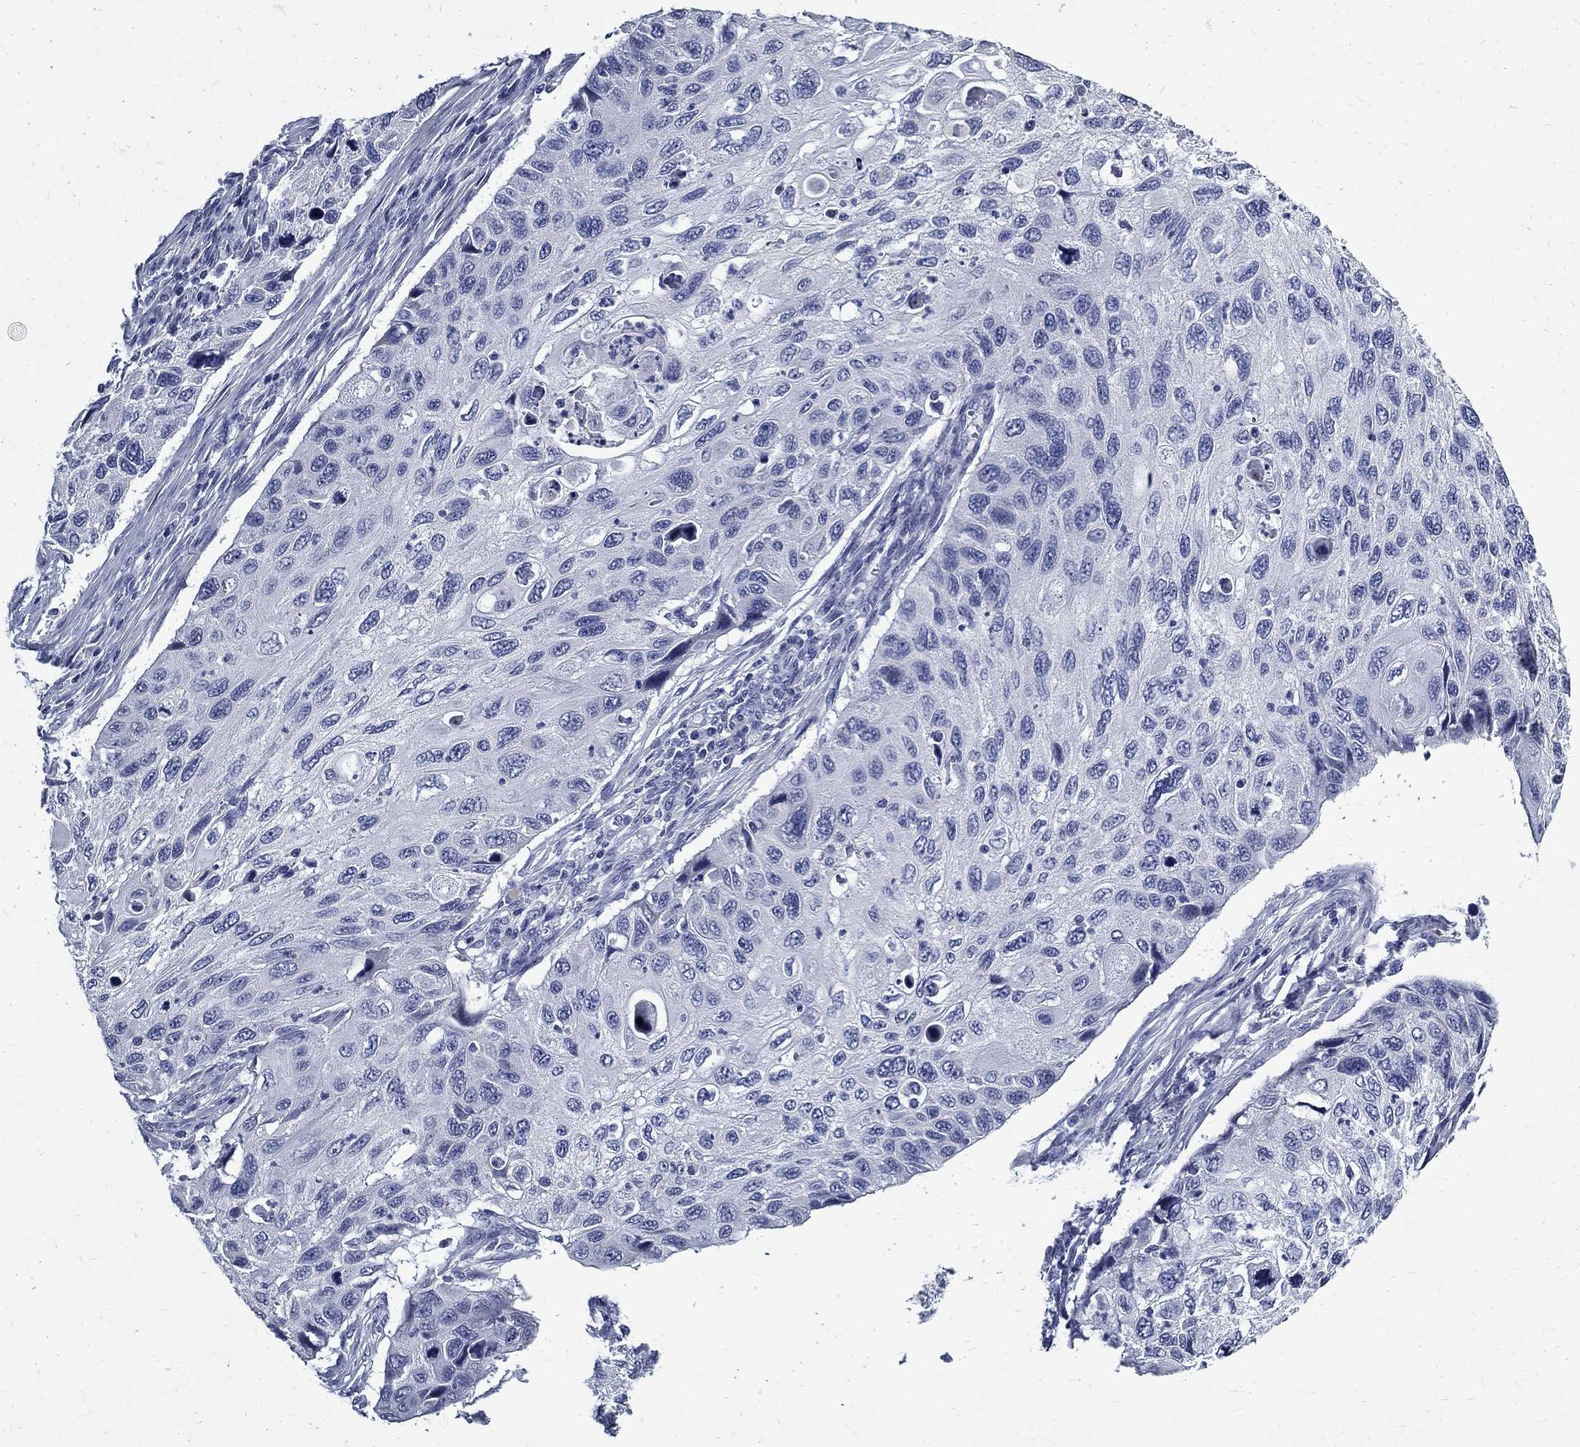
{"staining": {"intensity": "negative", "quantity": "none", "location": "none"}, "tissue": "cervical cancer", "cell_type": "Tumor cells", "image_type": "cancer", "snomed": [{"axis": "morphology", "description": "Squamous cell carcinoma, NOS"}, {"axis": "topography", "description": "Cervix"}], "caption": "Cervical squamous cell carcinoma was stained to show a protein in brown. There is no significant staining in tumor cells.", "gene": "TGM4", "patient": {"sex": "female", "age": 70}}